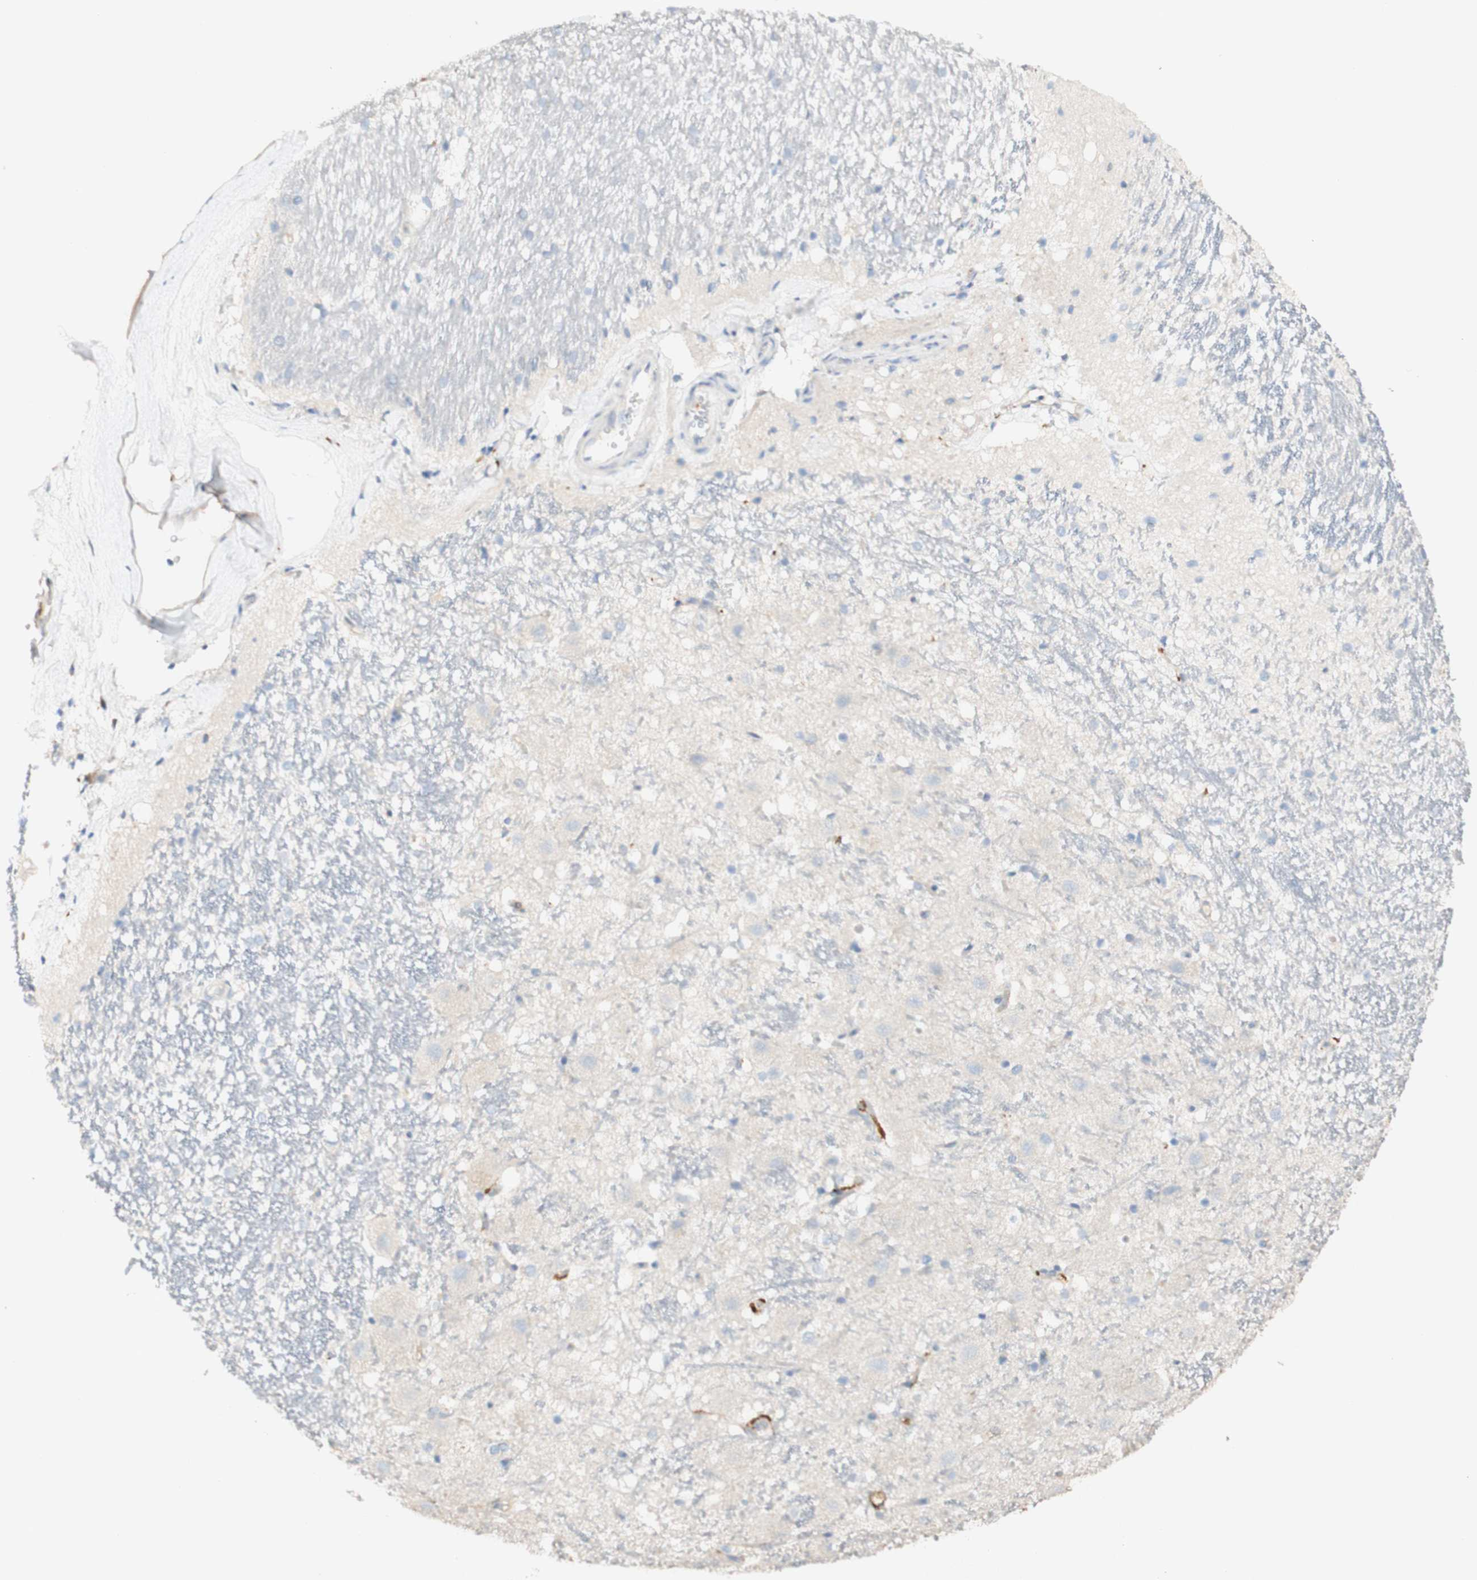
{"staining": {"intensity": "negative", "quantity": "none", "location": "none"}, "tissue": "hippocampus", "cell_type": "Glial cells", "image_type": "normal", "snomed": [{"axis": "morphology", "description": "Normal tissue, NOS"}, {"axis": "topography", "description": "Hippocampus"}], "caption": "A histopathology image of hippocampus stained for a protein displays no brown staining in glial cells.", "gene": "FCGRT", "patient": {"sex": "female", "age": 19}}